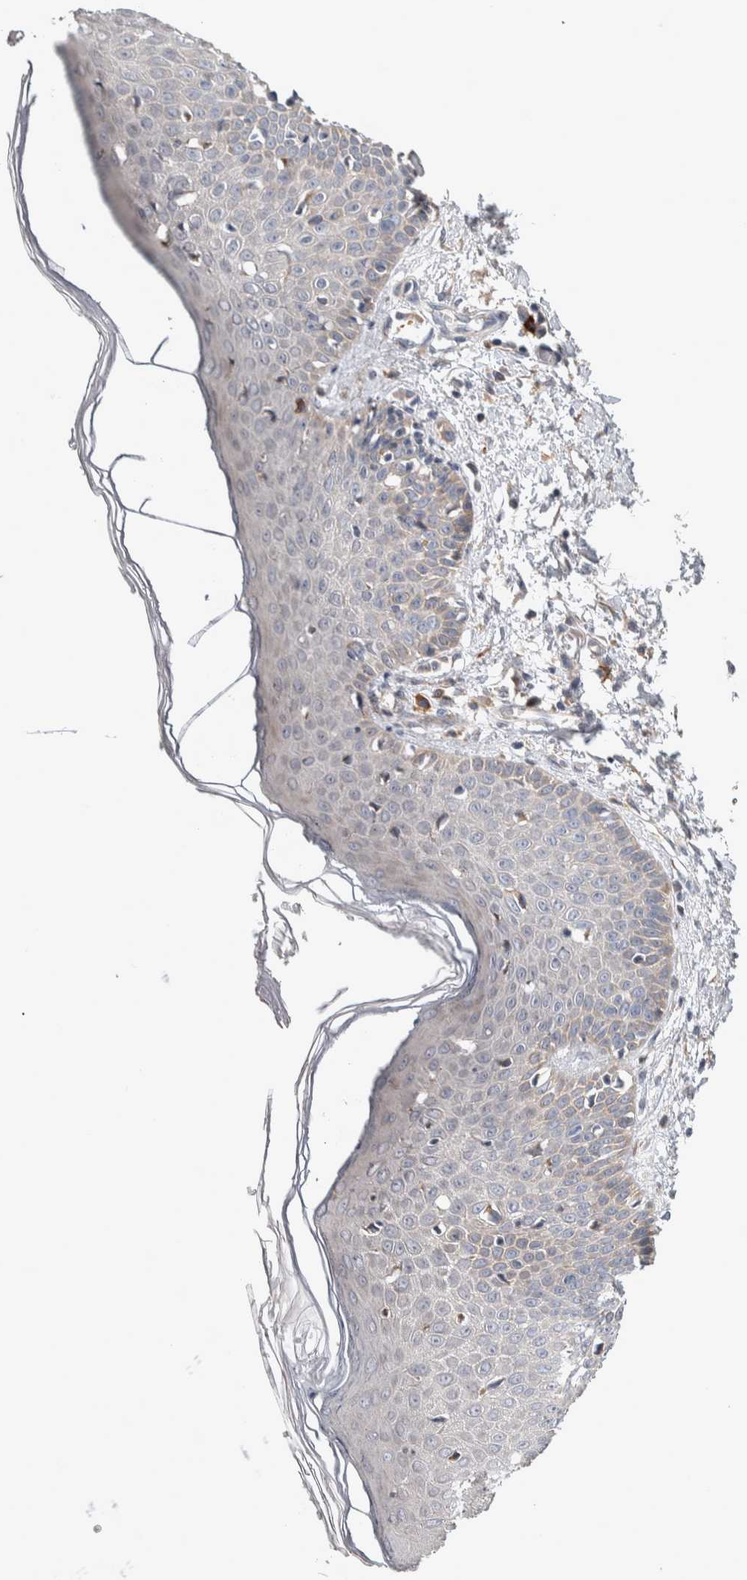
{"staining": {"intensity": "negative", "quantity": "none", "location": "none"}, "tissue": "skin", "cell_type": "Fibroblasts", "image_type": "normal", "snomed": [{"axis": "morphology", "description": "Normal tissue, NOS"}, {"axis": "morphology", "description": "Inflammation, NOS"}, {"axis": "topography", "description": "Skin"}], "caption": "DAB (3,3'-diaminobenzidine) immunohistochemical staining of benign skin exhibits no significant expression in fibroblasts.", "gene": "IBTK", "patient": {"sex": "female", "age": 44}}